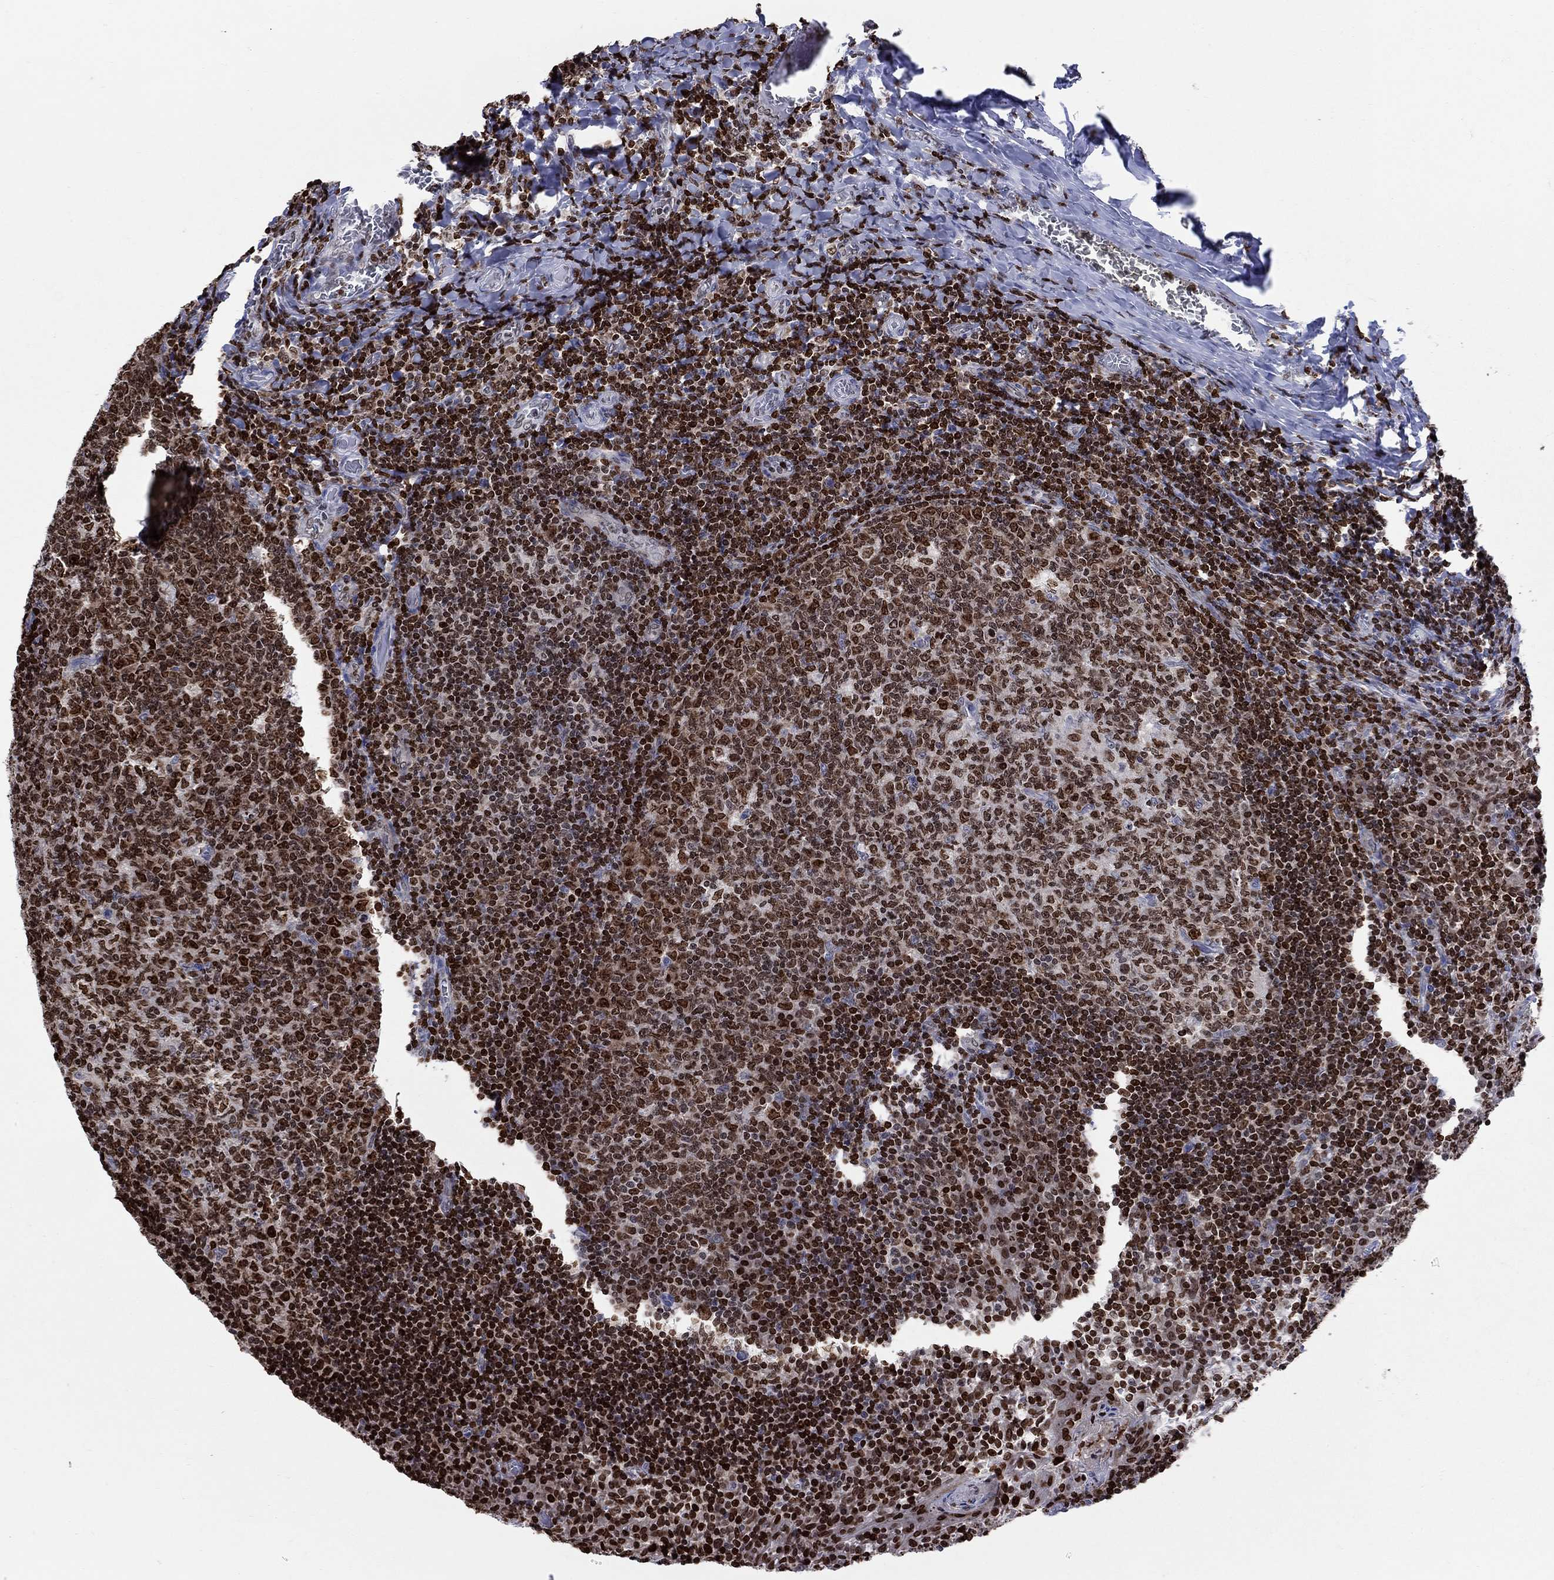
{"staining": {"intensity": "strong", "quantity": "25%-75%", "location": "nuclear"}, "tissue": "tonsil", "cell_type": "Germinal center cells", "image_type": "normal", "snomed": [{"axis": "morphology", "description": "Normal tissue, NOS"}, {"axis": "topography", "description": "Tonsil"}], "caption": "Protein analysis of normal tonsil exhibits strong nuclear positivity in approximately 25%-75% of germinal center cells. The protein is shown in brown color, while the nuclei are stained blue.", "gene": "HMGA1", "patient": {"sex": "female", "age": 13}}